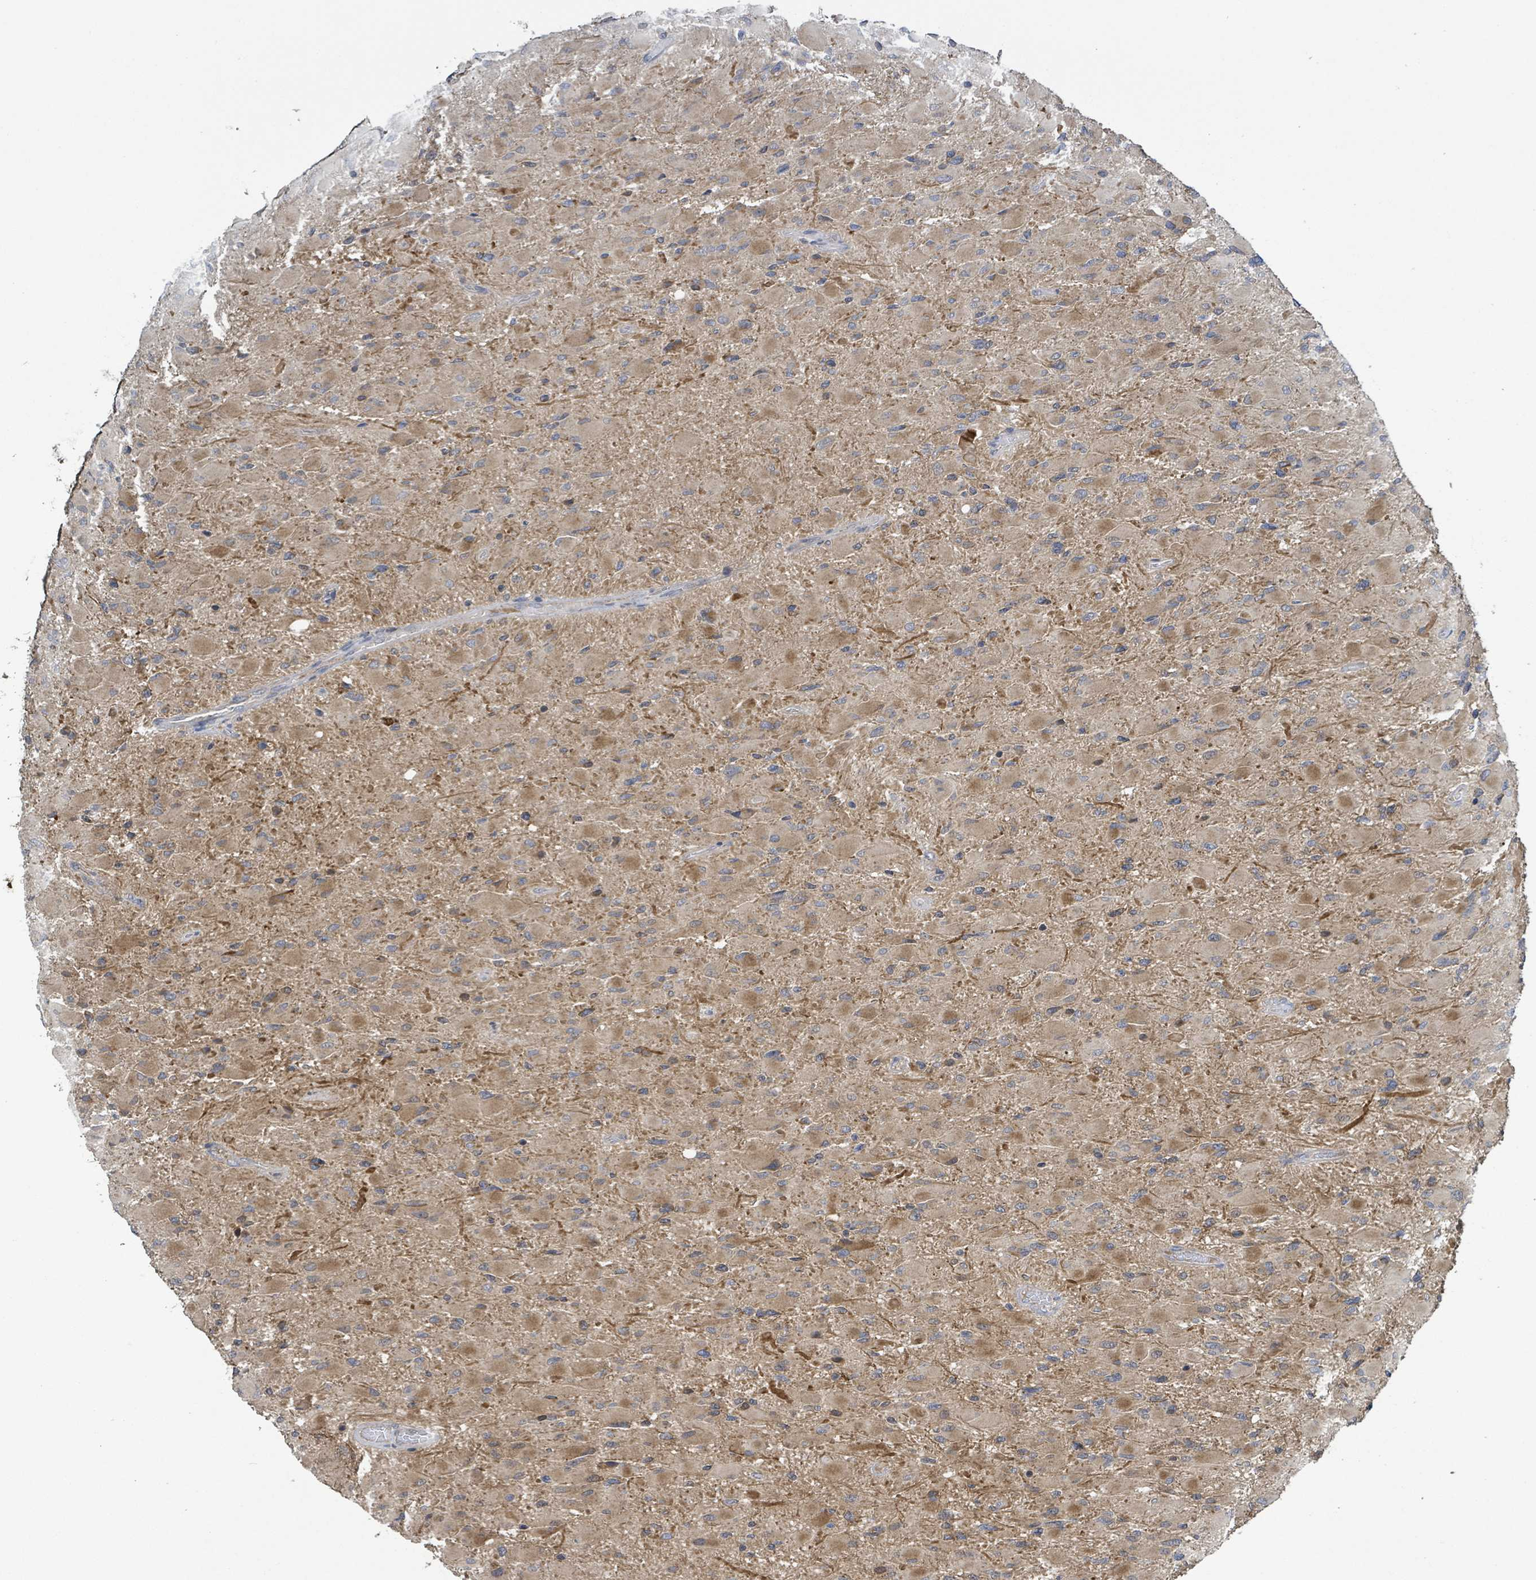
{"staining": {"intensity": "moderate", "quantity": "25%-75%", "location": "cytoplasmic/membranous"}, "tissue": "glioma", "cell_type": "Tumor cells", "image_type": "cancer", "snomed": [{"axis": "morphology", "description": "Glioma, malignant, High grade"}, {"axis": "topography", "description": "Cerebral cortex"}], "caption": "Protein expression analysis of glioma reveals moderate cytoplasmic/membranous expression in approximately 25%-75% of tumor cells.", "gene": "CCDC121", "patient": {"sex": "female", "age": 36}}